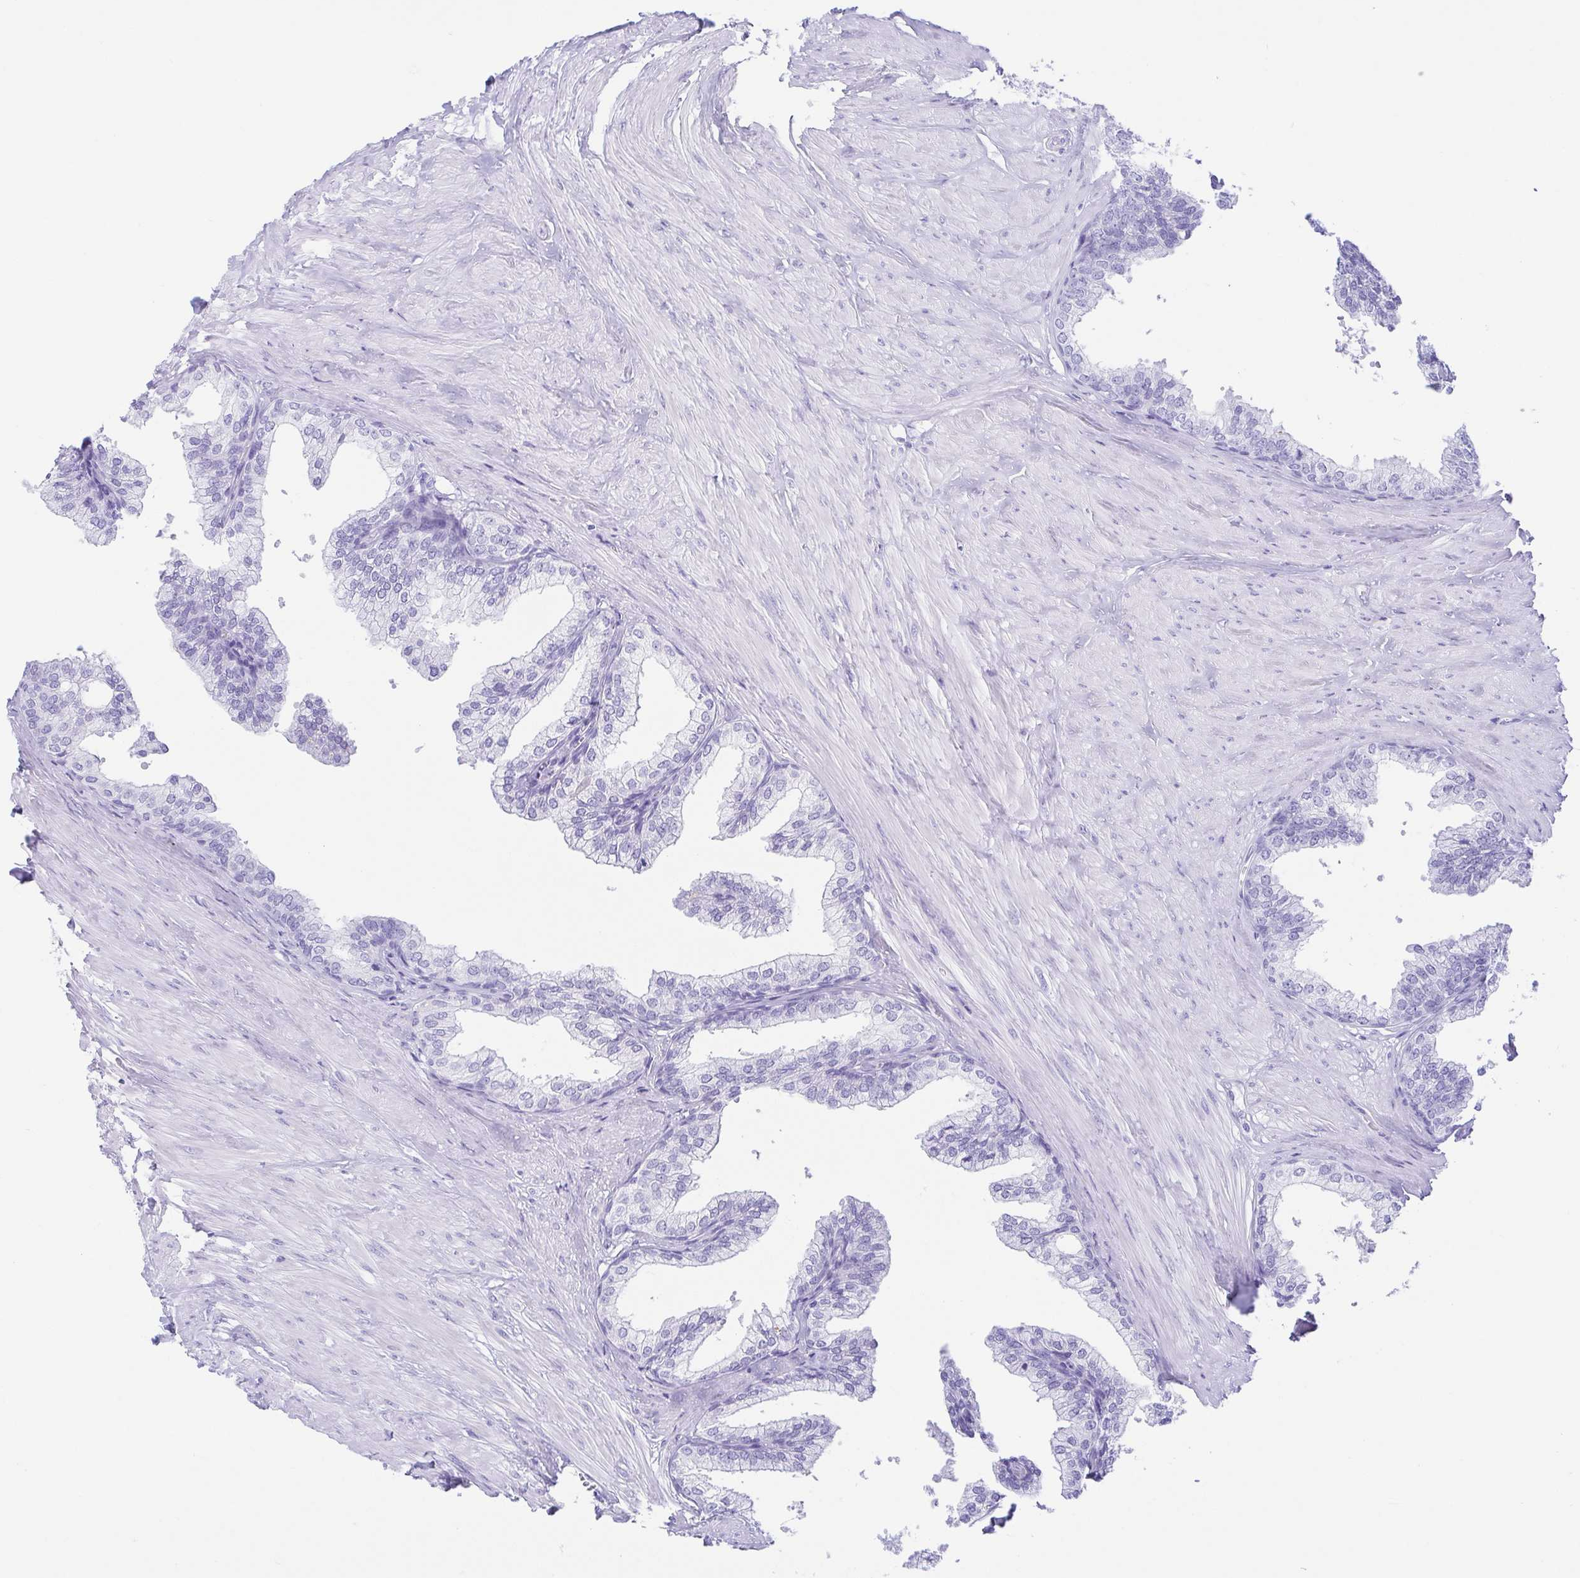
{"staining": {"intensity": "negative", "quantity": "none", "location": "none"}, "tissue": "prostate", "cell_type": "Glandular cells", "image_type": "normal", "snomed": [{"axis": "morphology", "description": "Normal tissue, NOS"}, {"axis": "topography", "description": "Prostate"}, {"axis": "topography", "description": "Peripheral nerve tissue"}], "caption": "IHC of benign human prostate reveals no positivity in glandular cells.", "gene": "GKN1", "patient": {"sex": "male", "age": 55}}